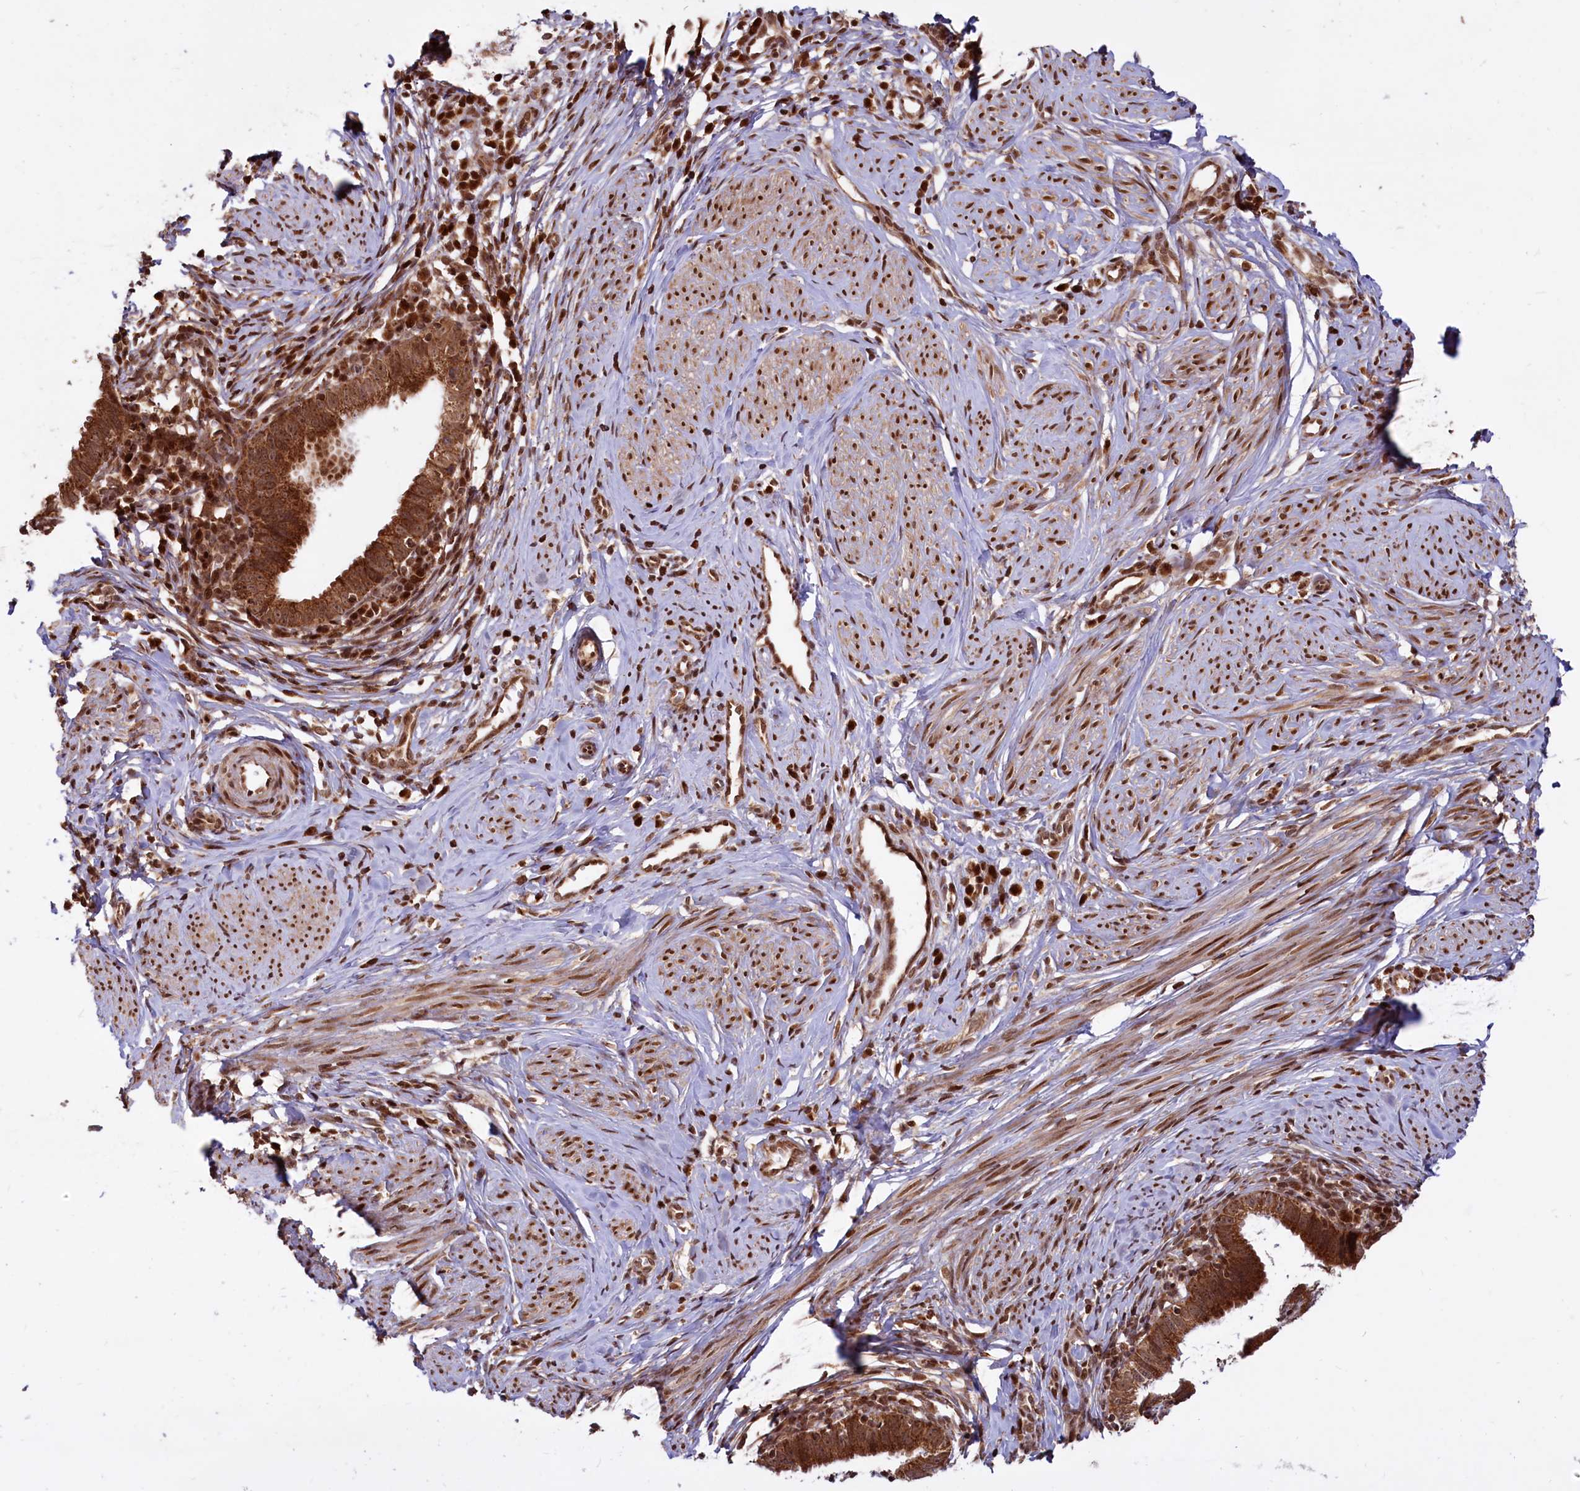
{"staining": {"intensity": "strong", "quantity": ">75%", "location": "cytoplasmic/membranous,nuclear"}, "tissue": "cervical cancer", "cell_type": "Tumor cells", "image_type": "cancer", "snomed": [{"axis": "morphology", "description": "Adenocarcinoma, NOS"}, {"axis": "topography", "description": "Cervix"}], "caption": "Immunohistochemical staining of human adenocarcinoma (cervical) demonstrates high levels of strong cytoplasmic/membranous and nuclear protein staining in about >75% of tumor cells. The protein of interest is shown in brown color, while the nuclei are stained blue.", "gene": "PHC3", "patient": {"sex": "female", "age": 36}}